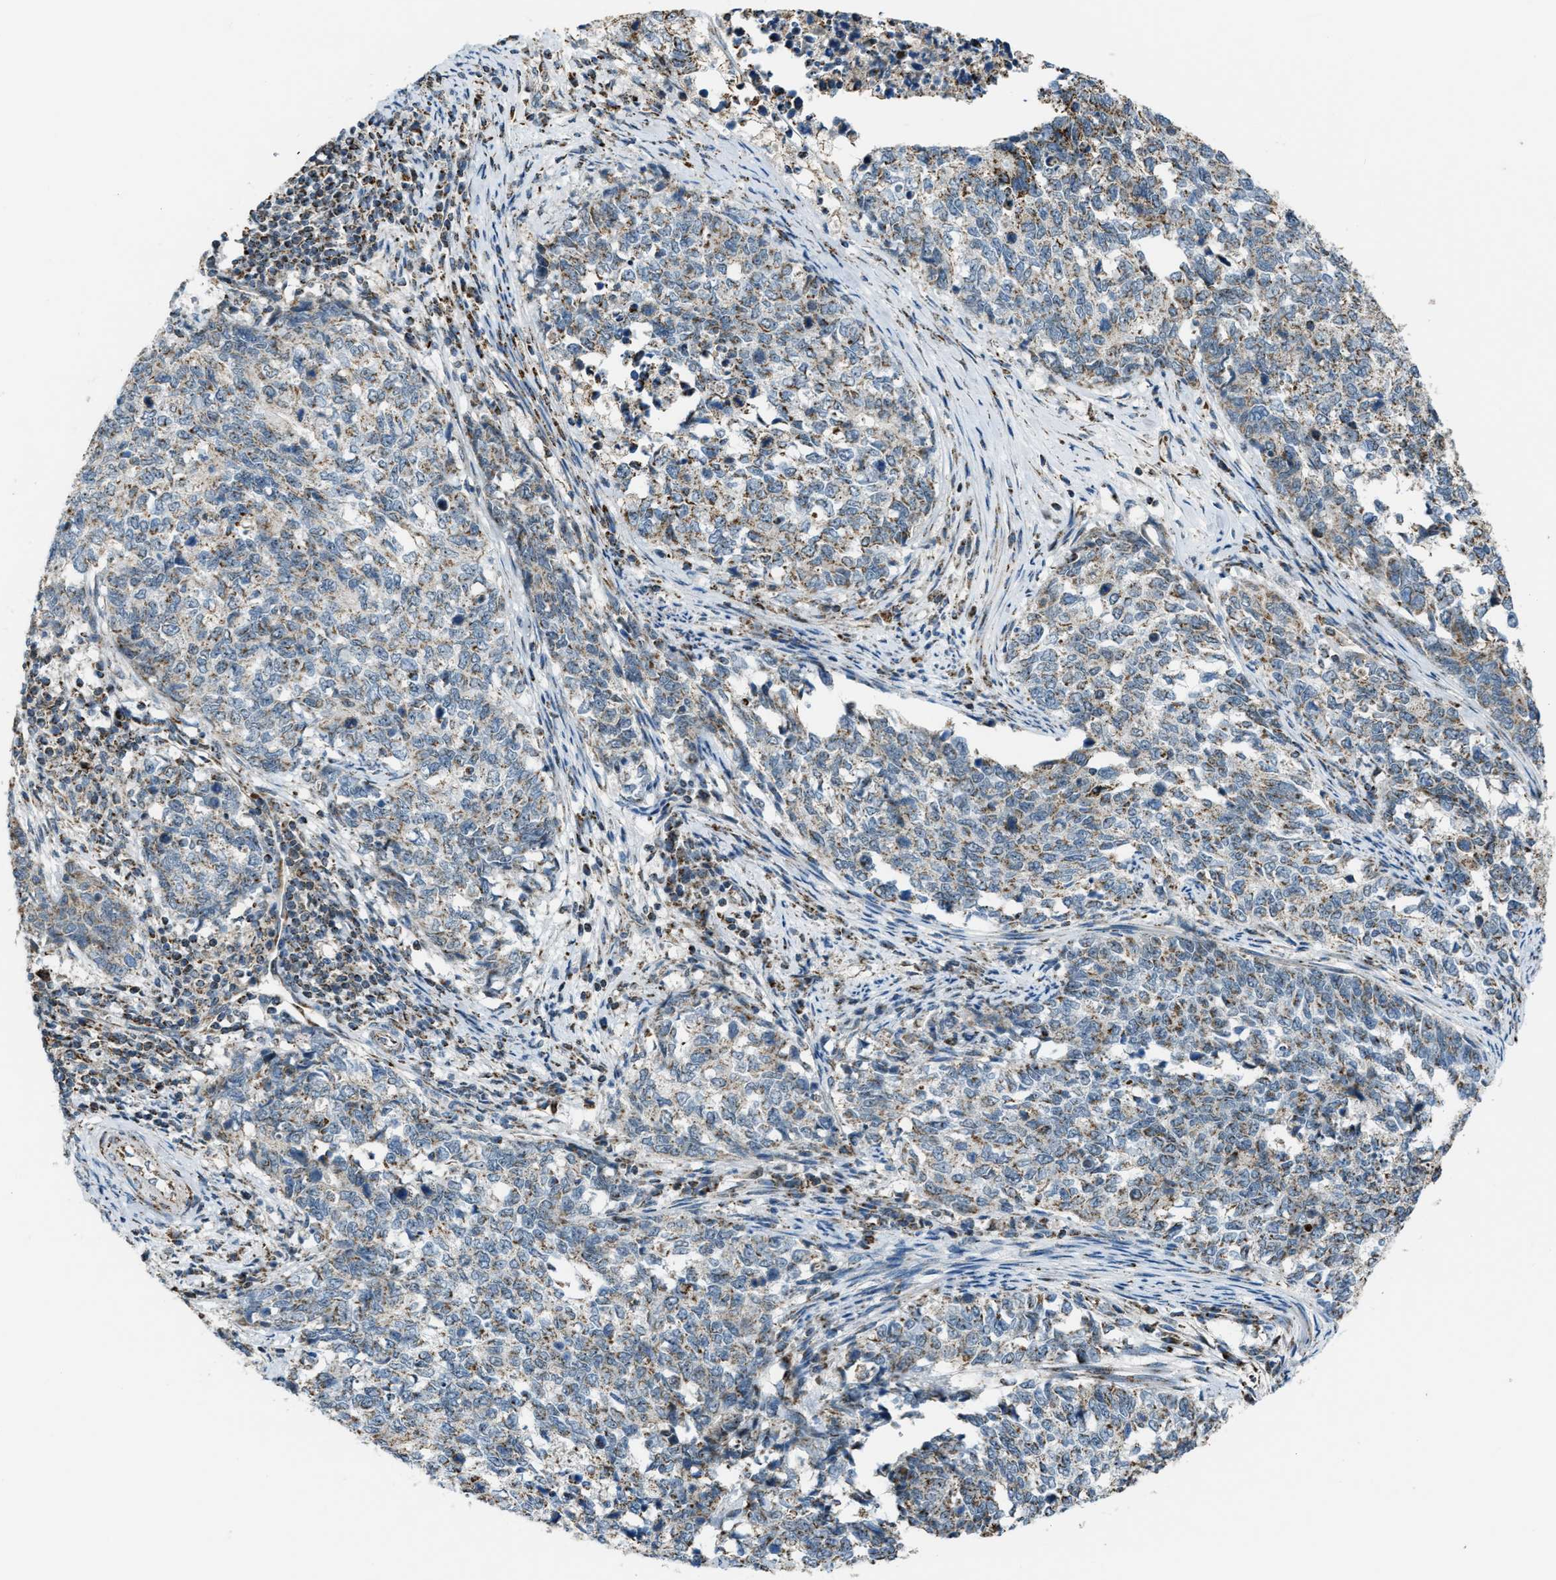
{"staining": {"intensity": "weak", "quantity": ">75%", "location": "cytoplasmic/membranous"}, "tissue": "cervical cancer", "cell_type": "Tumor cells", "image_type": "cancer", "snomed": [{"axis": "morphology", "description": "Squamous cell carcinoma, NOS"}, {"axis": "topography", "description": "Cervix"}], "caption": "Cervical cancer stained with DAB (3,3'-diaminobenzidine) IHC demonstrates low levels of weak cytoplasmic/membranous positivity in approximately >75% of tumor cells.", "gene": "CHN2", "patient": {"sex": "female", "age": 63}}